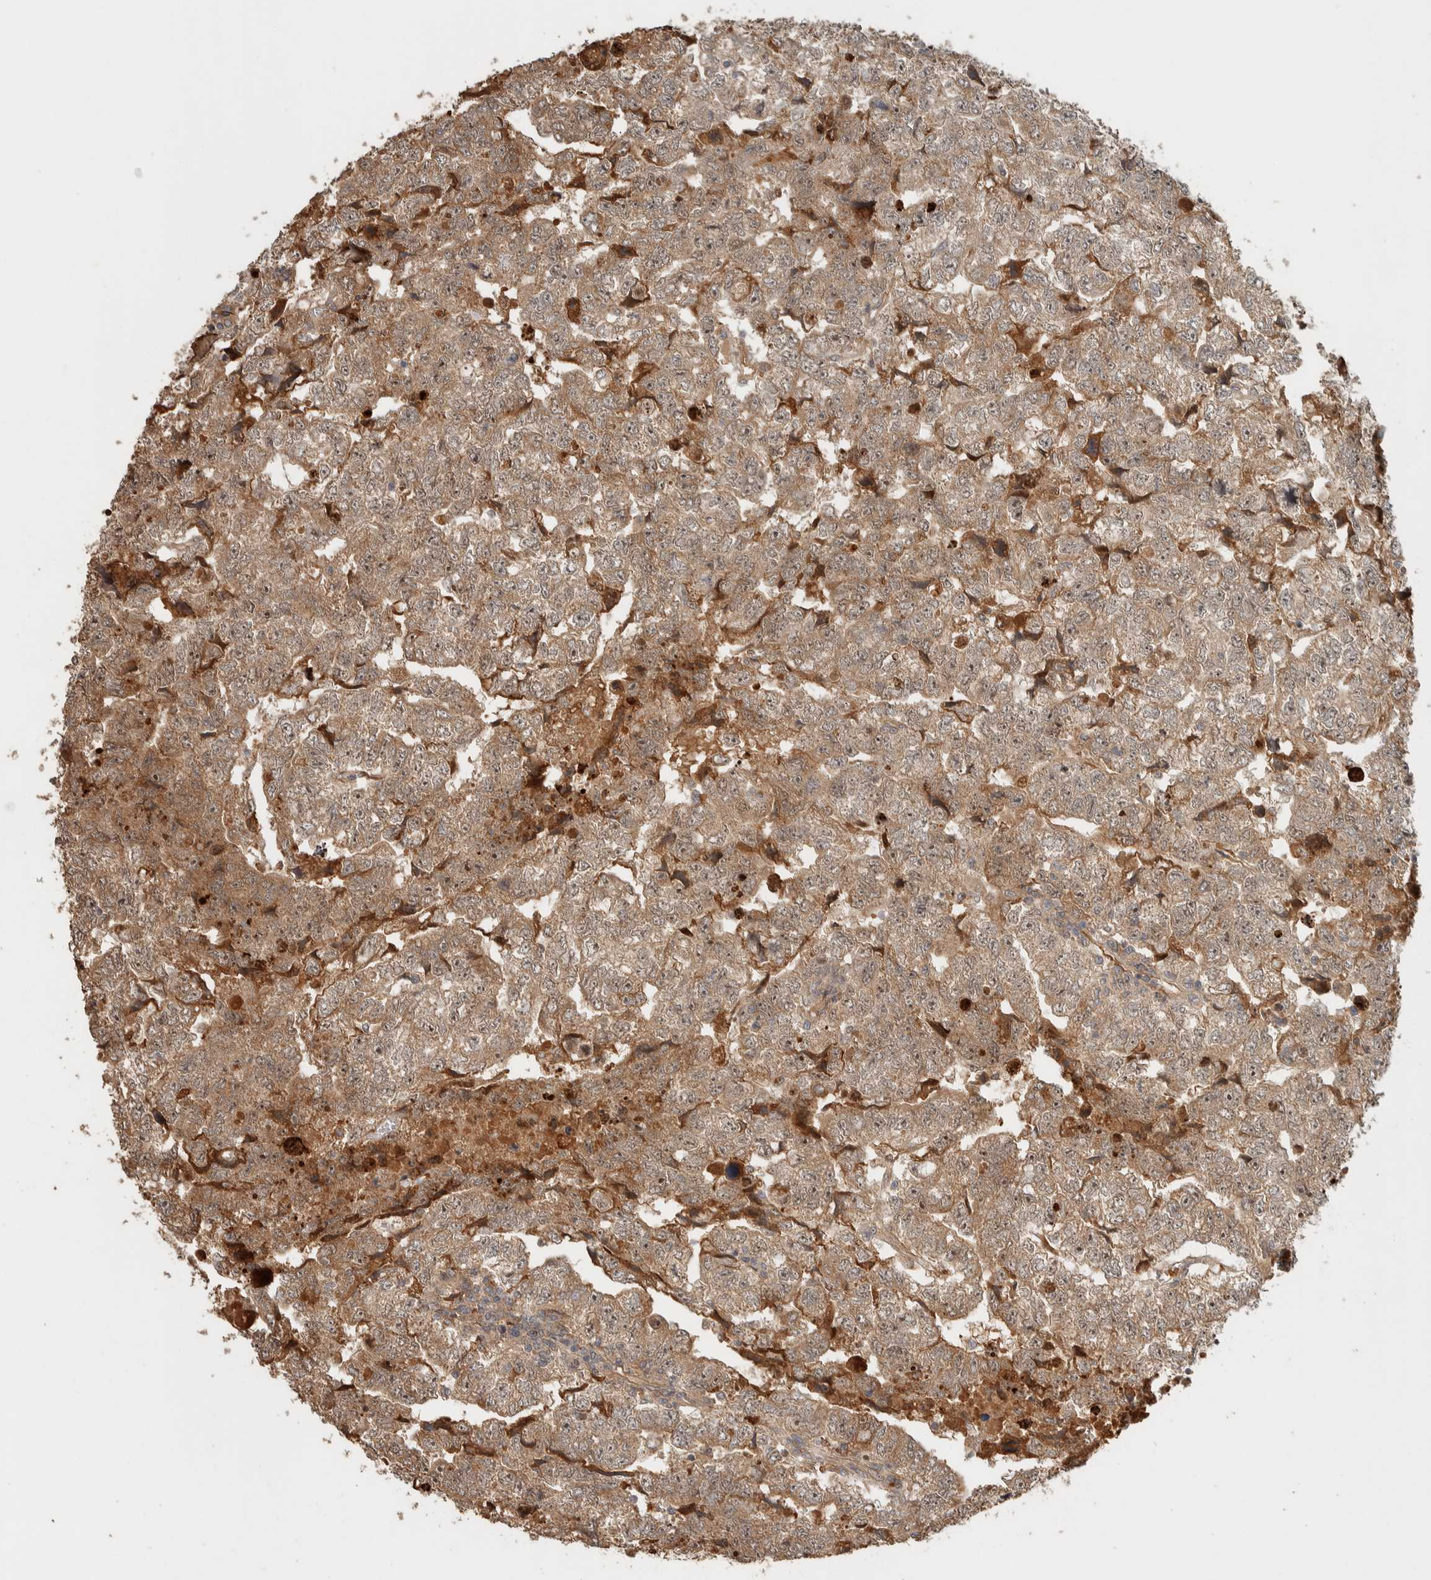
{"staining": {"intensity": "moderate", "quantity": ">75%", "location": "cytoplasmic/membranous"}, "tissue": "testis cancer", "cell_type": "Tumor cells", "image_type": "cancer", "snomed": [{"axis": "morphology", "description": "Carcinoma, Embryonal, NOS"}, {"axis": "topography", "description": "Testis"}], "caption": "DAB (3,3'-diaminobenzidine) immunohistochemical staining of human testis embryonal carcinoma demonstrates moderate cytoplasmic/membranous protein staining in about >75% of tumor cells.", "gene": "ZBTB2", "patient": {"sex": "male", "age": 36}}